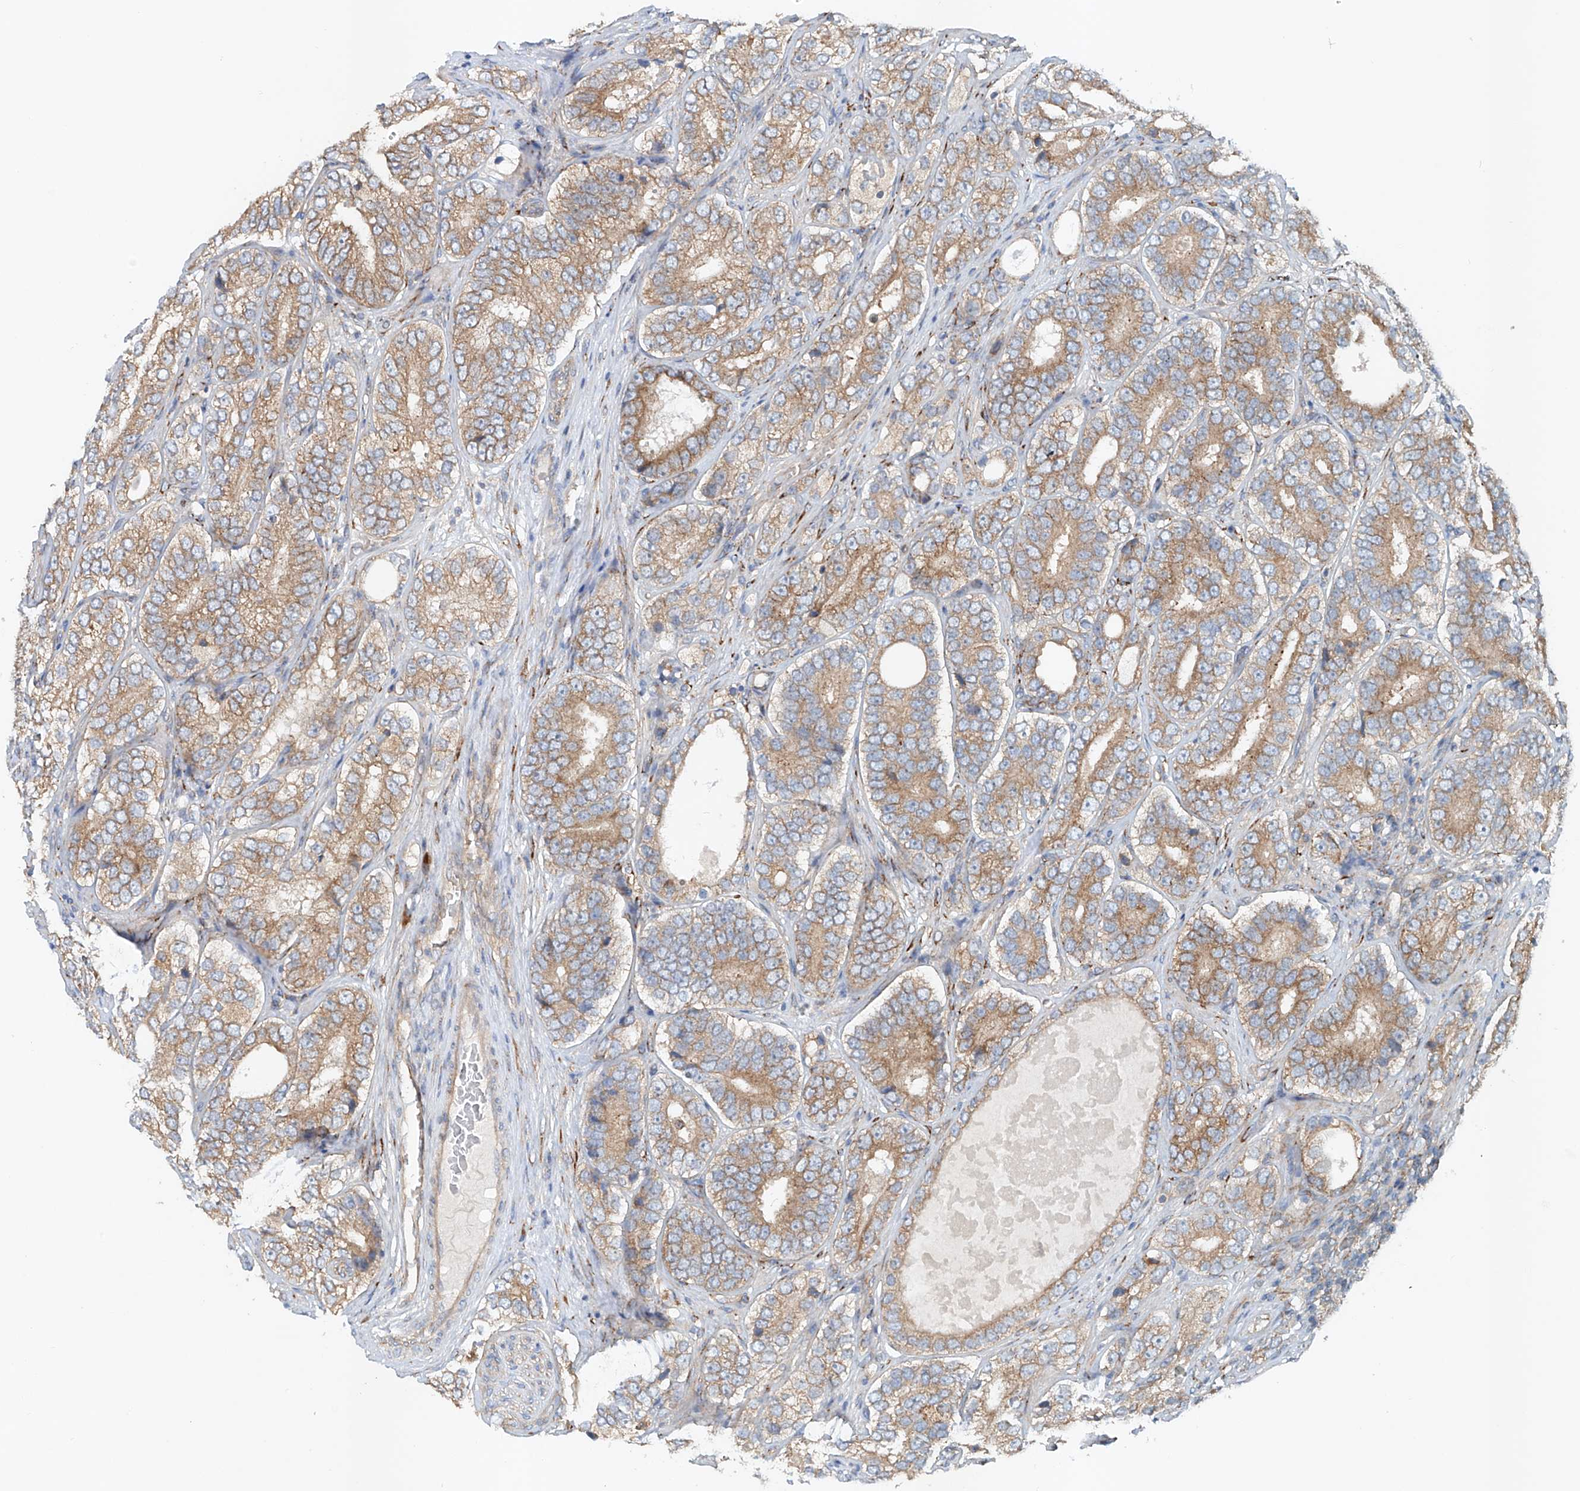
{"staining": {"intensity": "moderate", "quantity": ">75%", "location": "cytoplasmic/membranous"}, "tissue": "prostate cancer", "cell_type": "Tumor cells", "image_type": "cancer", "snomed": [{"axis": "morphology", "description": "Adenocarcinoma, High grade"}, {"axis": "topography", "description": "Prostate"}], "caption": "This is an image of immunohistochemistry staining of high-grade adenocarcinoma (prostate), which shows moderate staining in the cytoplasmic/membranous of tumor cells.", "gene": "SNAP29", "patient": {"sex": "male", "age": 56}}